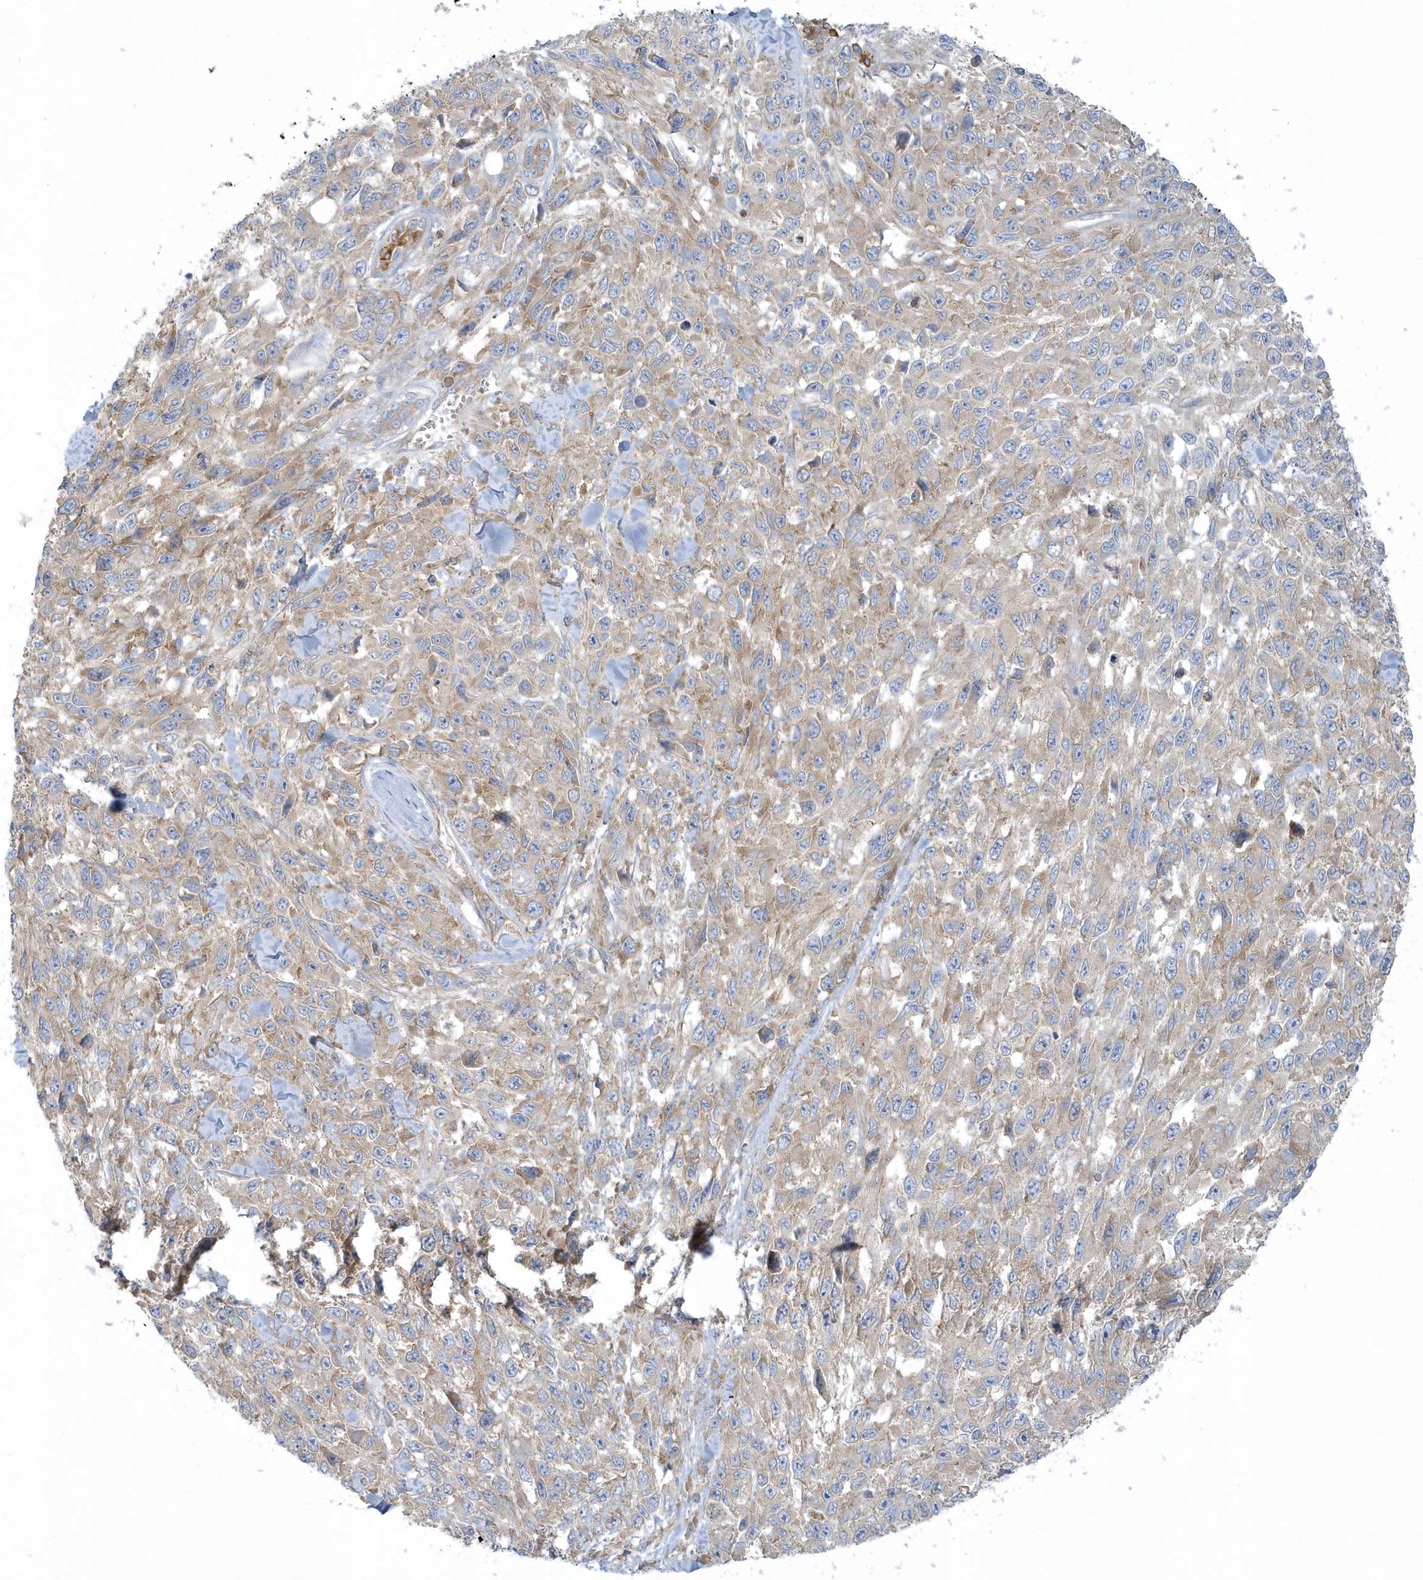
{"staining": {"intensity": "weak", "quantity": "25%-75%", "location": "cytoplasmic/membranous"}, "tissue": "melanoma", "cell_type": "Tumor cells", "image_type": "cancer", "snomed": [{"axis": "morphology", "description": "Malignant melanoma, NOS"}, {"axis": "topography", "description": "Skin"}], "caption": "The immunohistochemical stain shows weak cytoplasmic/membranous expression in tumor cells of melanoma tissue. (Brightfield microscopy of DAB IHC at high magnification).", "gene": "CNOT10", "patient": {"sex": "female", "age": 96}}